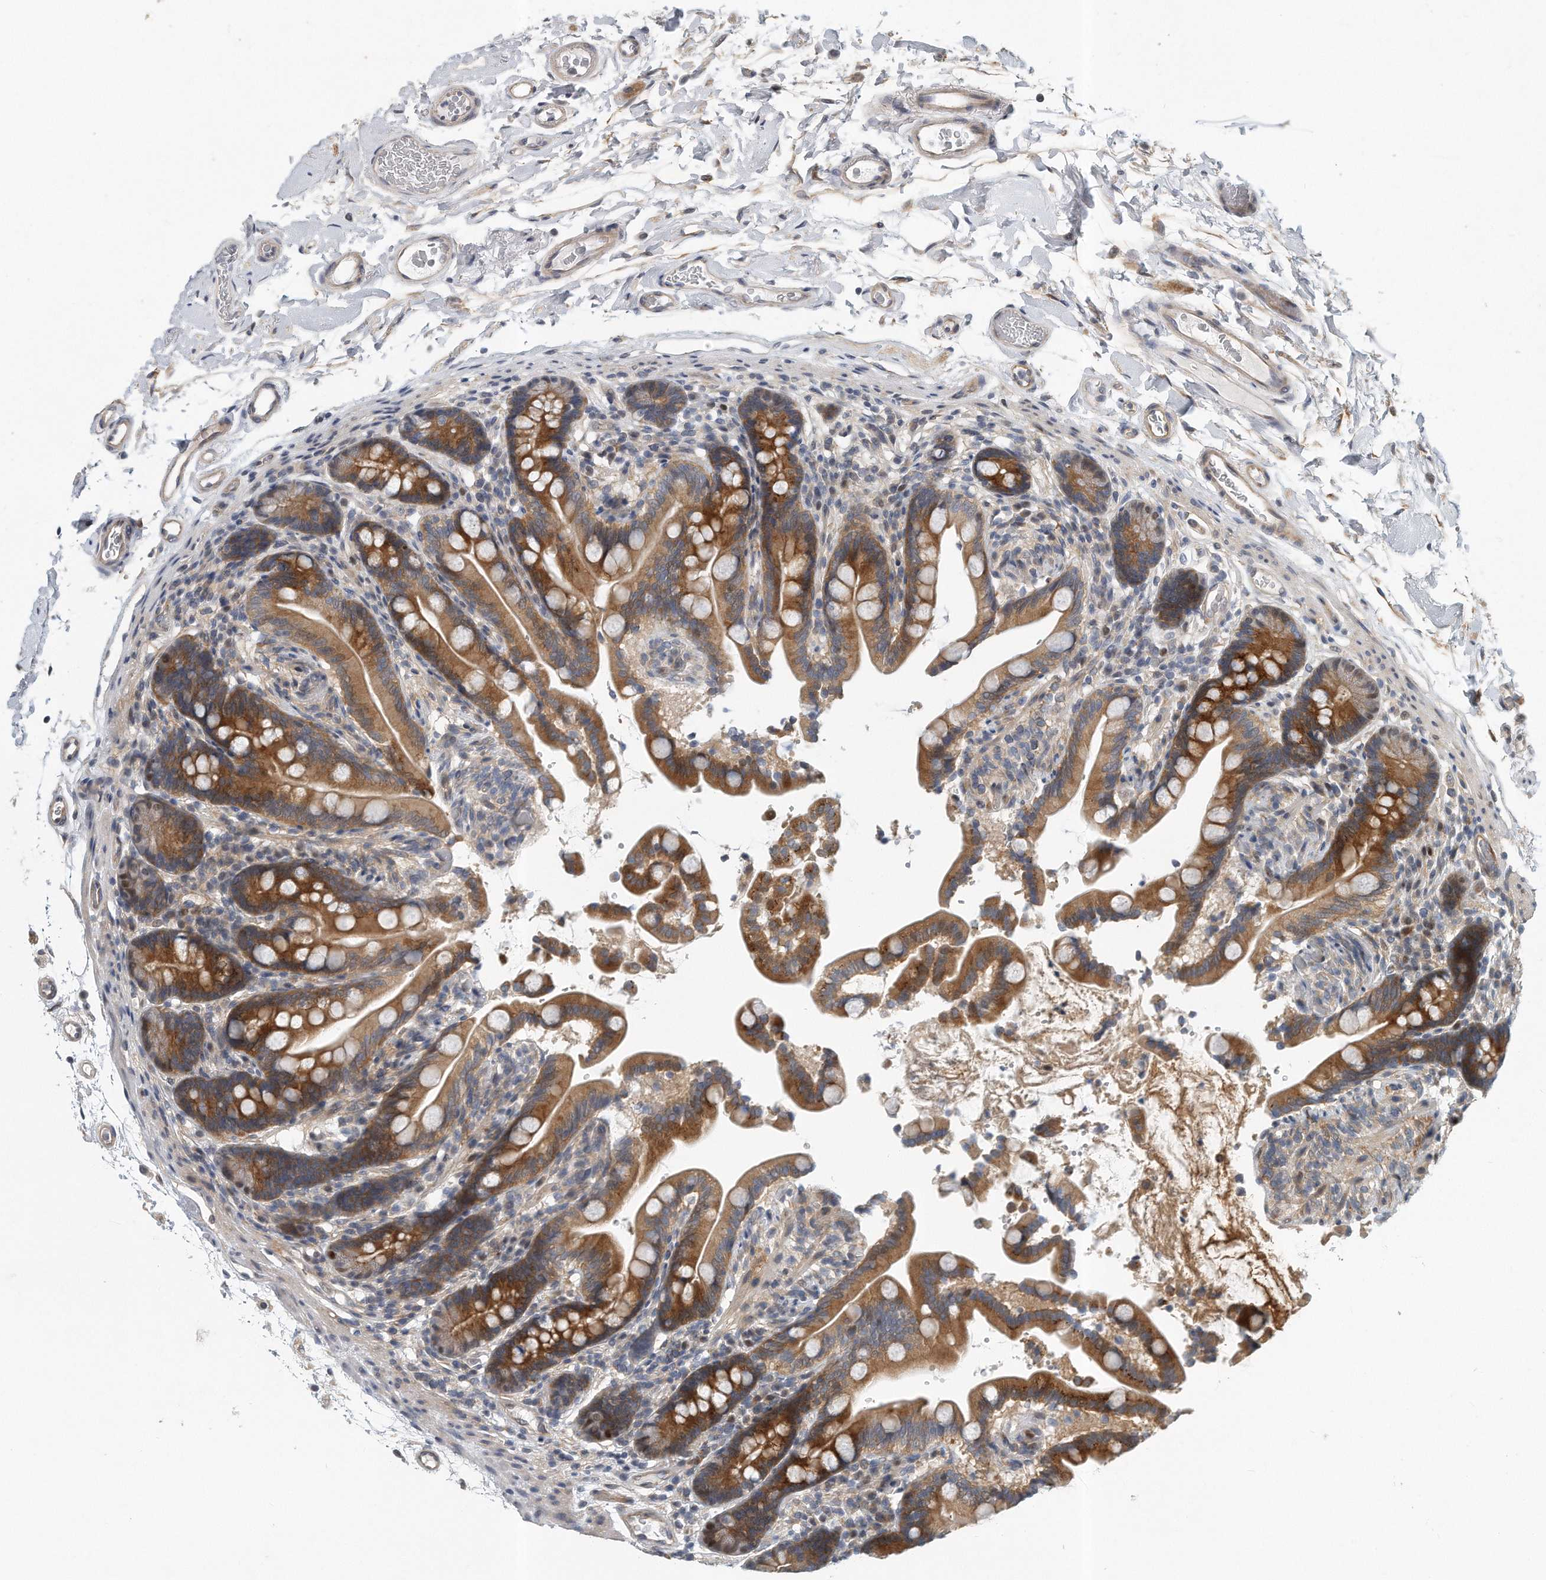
{"staining": {"intensity": "moderate", "quantity": ">75%", "location": "cytoplasmic/membranous"}, "tissue": "colon", "cell_type": "Endothelial cells", "image_type": "normal", "snomed": [{"axis": "morphology", "description": "Normal tissue, NOS"}, {"axis": "topography", "description": "Smooth muscle"}, {"axis": "topography", "description": "Colon"}], "caption": "Protein positivity by IHC displays moderate cytoplasmic/membranous positivity in about >75% of endothelial cells in unremarkable colon. The protein is stained brown, and the nuclei are stained in blue (DAB (3,3'-diaminobenzidine) IHC with brightfield microscopy, high magnification).", "gene": "PCDH8", "patient": {"sex": "male", "age": 73}}